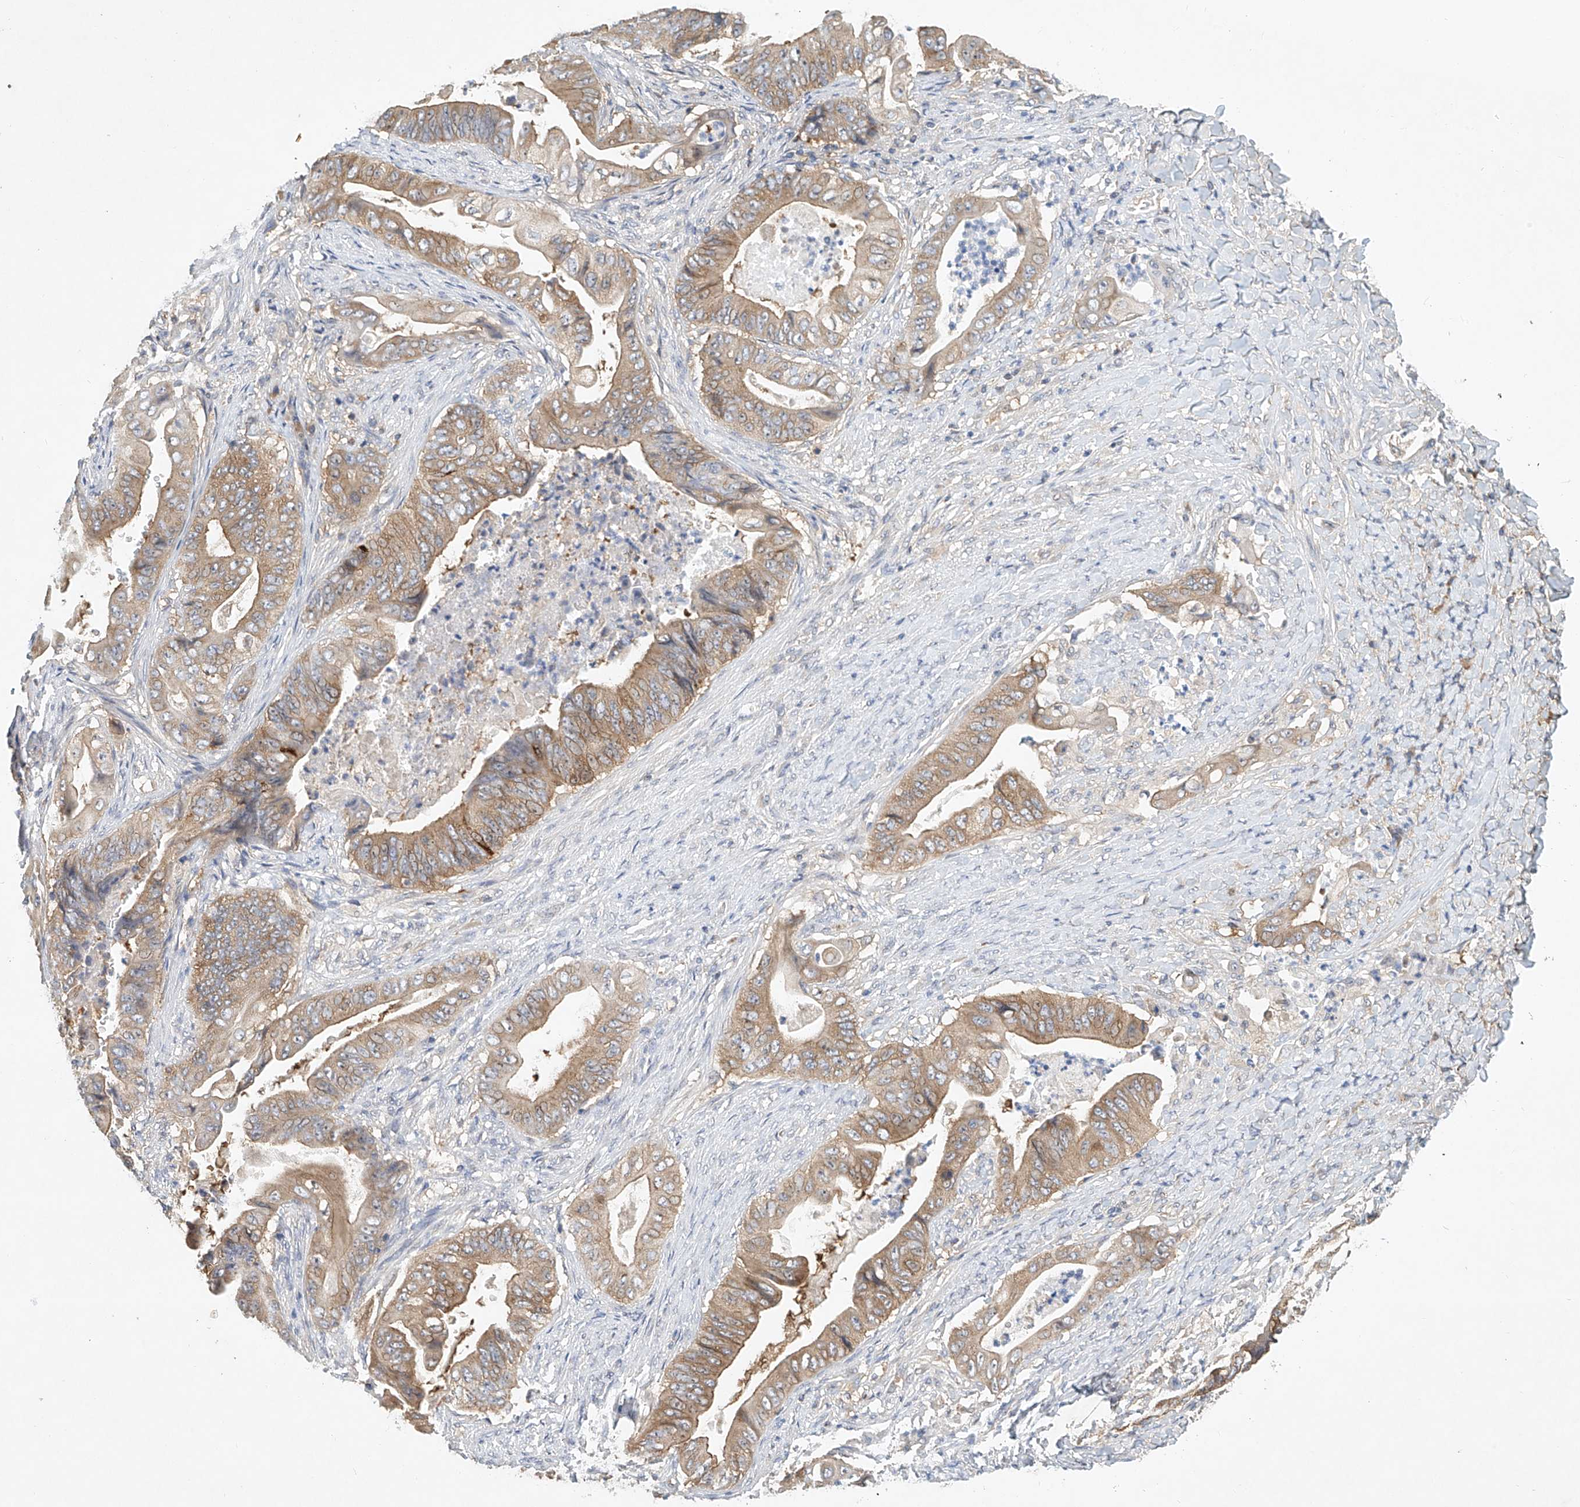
{"staining": {"intensity": "moderate", "quantity": ">75%", "location": "cytoplasmic/membranous"}, "tissue": "stomach cancer", "cell_type": "Tumor cells", "image_type": "cancer", "snomed": [{"axis": "morphology", "description": "Adenocarcinoma, NOS"}, {"axis": "topography", "description": "Stomach"}], "caption": "A histopathology image of stomach cancer stained for a protein exhibits moderate cytoplasmic/membranous brown staining in tumor cells. The protein is stained brown, and the nuclei are stained in blue (DAB IHC with brightfield microscopy, high magnification).", "gene": "CARMIL1", "patient": {"sex": "female", "age": 73}}